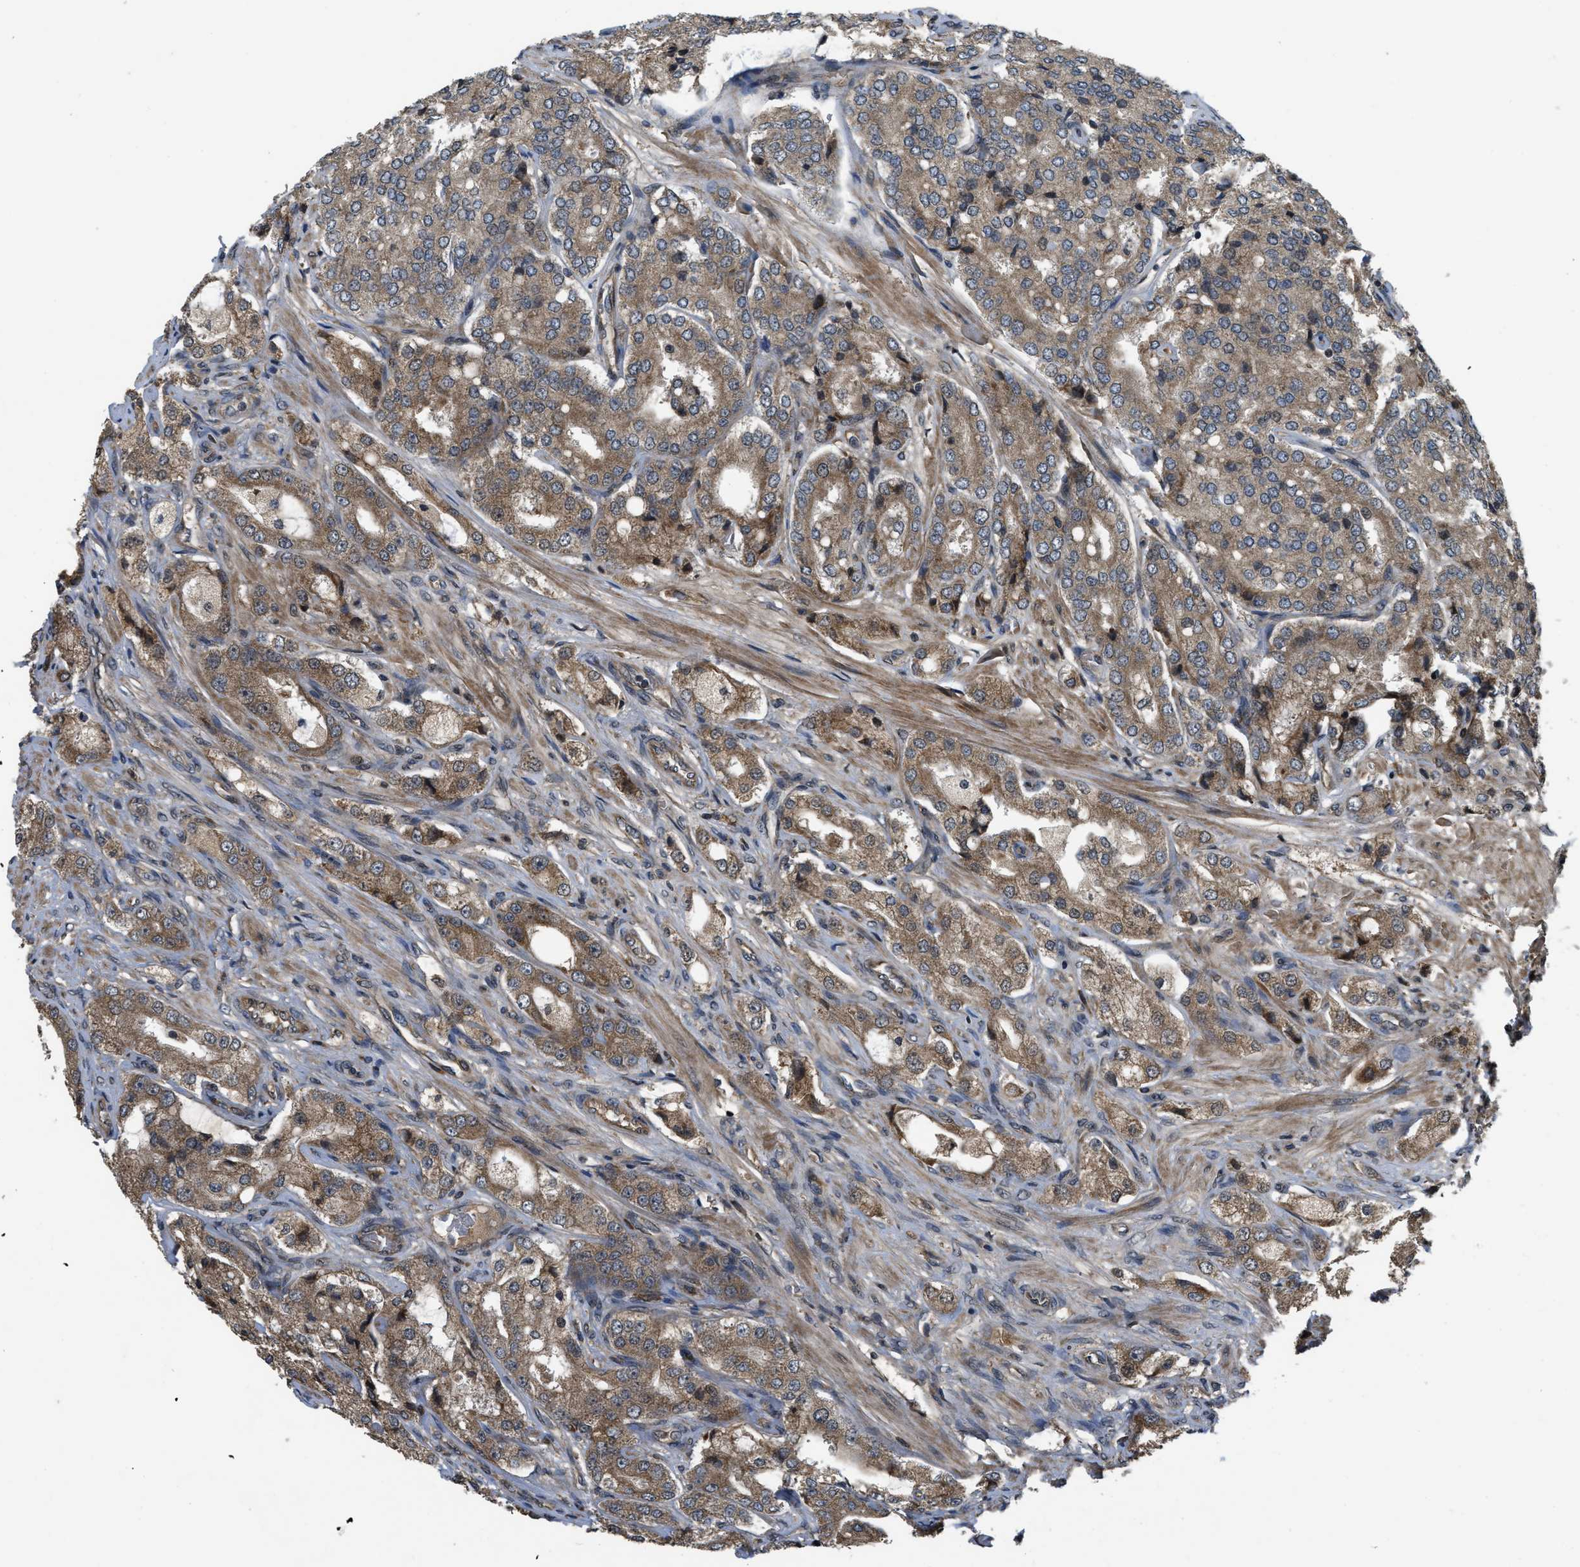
{"staining": {"intensity": "moderate", "quantity": ">75%", "location": "cytoplasmic/membranous"}, "tissue": "prostate cancer", "cell_type": "Tumor cells", "image_type": "cancer", "snomed": [{"axis": "morphology", "description": "Adenocarcinoma, High grade"}, {"axis": "topography", "description": "Prostate"}], "caption": "Adenocarcinoma (high-grade) (prostate) stained with DAB IHC reveals medium levels of moderate cytoplasmic/membranous expression in approximately >75% of tumor cells.", "gene": "SPTLC1", "patient": {"sex": "male", "age": 65}}